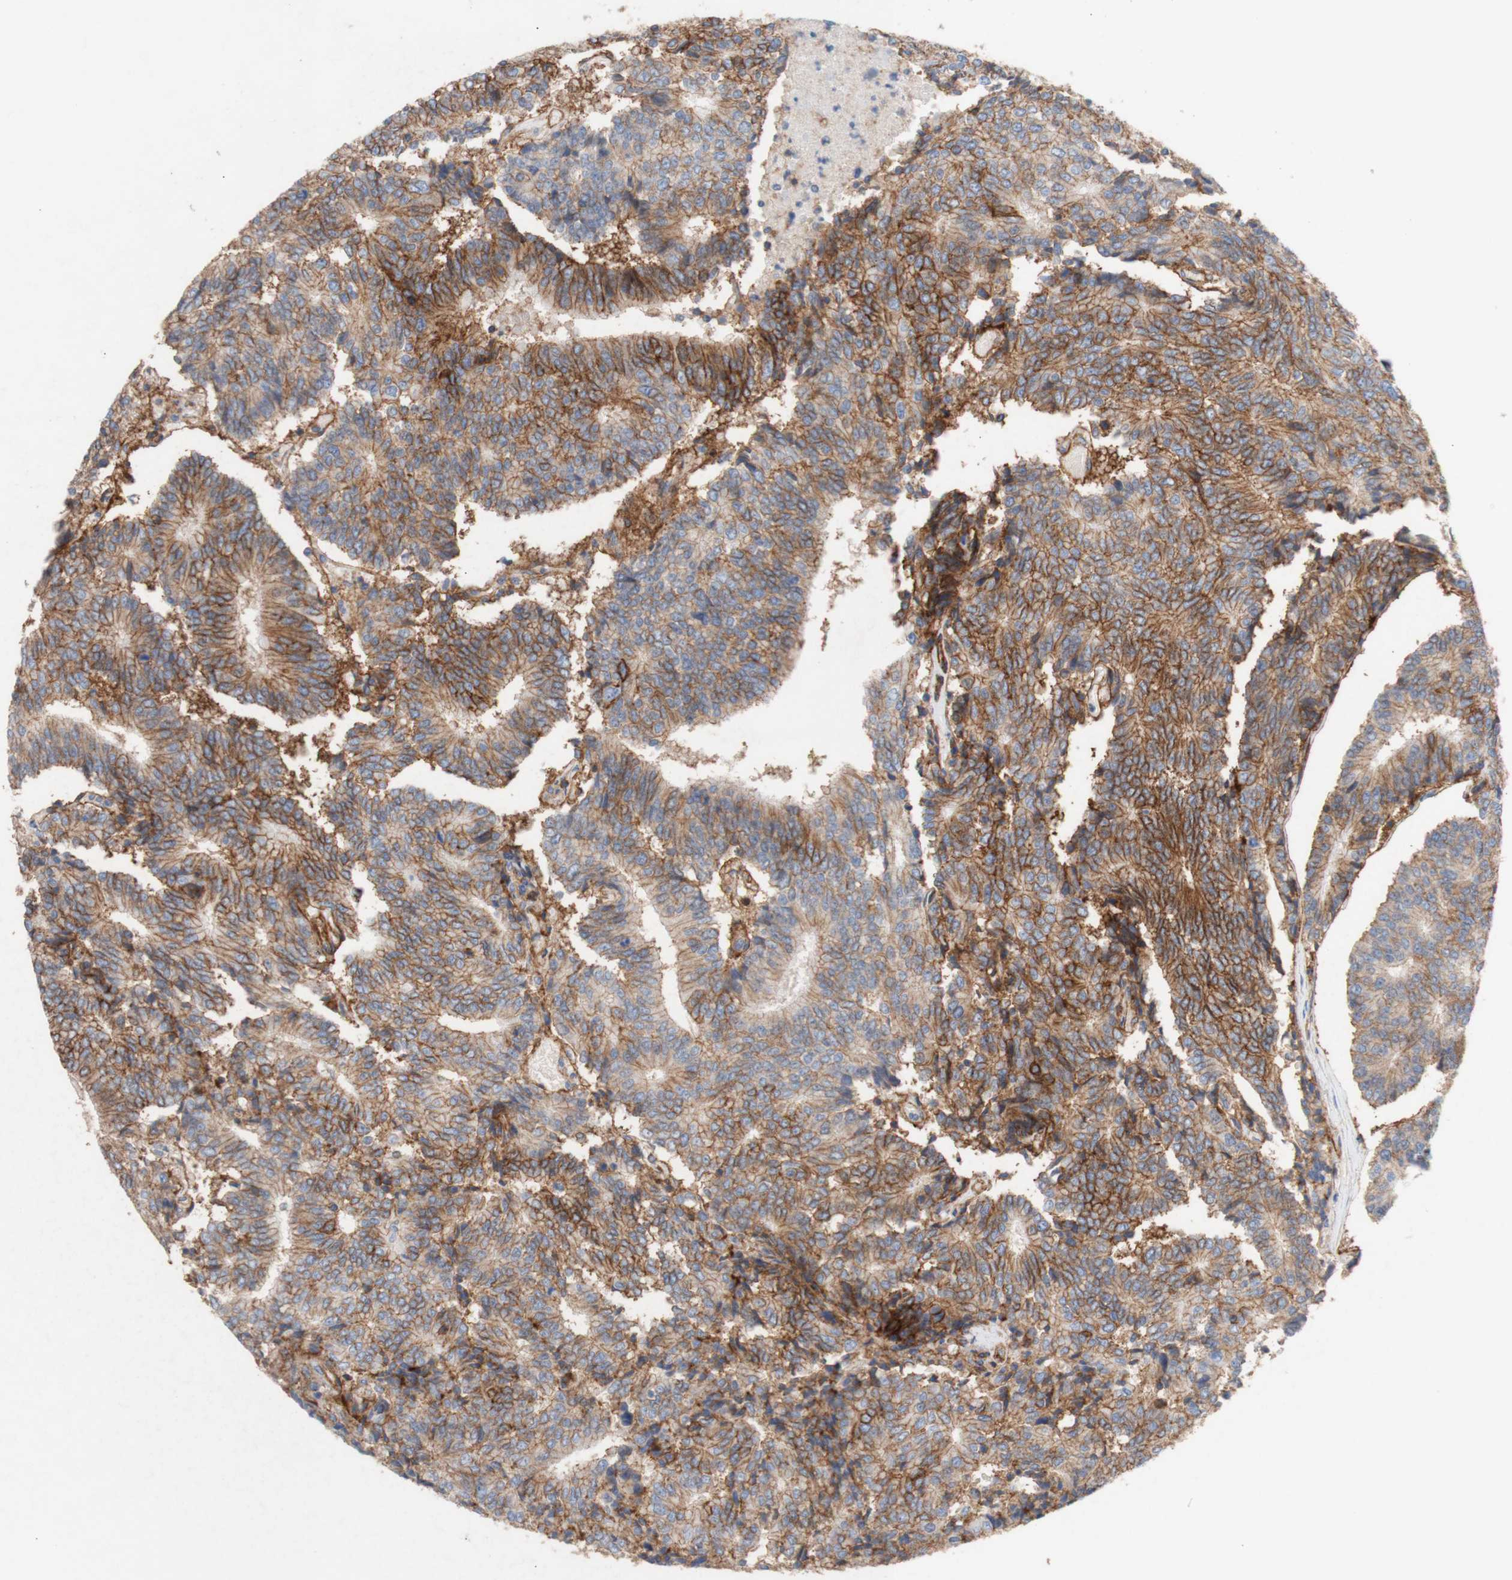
{"staining": {"intensity": "strong", "quantity": ">75%", "location": "cytoplasmic/membranous"}, "tissue": "prostate cancer", "cell_type": "Tumor cells", "image_type": "cancer", "snomed": [{"axis": "morphology", "description": "Normal tissue, NOS"}, {"axis": "morphology", "description": "Adenocarcinoma, High grade"}, {"axis": "topography", "description": "Prostate"}, {"axis": "topography", "description": "Seminal veicle"}], "caption": "High-grade adenocarcinoma (prostate) was stained to show a protein in brown. There is high levels of strong cytoplasmic/membranous expression in approximately >75% of tumor cells. Nuclei are stained in blue.", "gene": "ATP2A3", "patient": {"sex": "male", "age": 55}}